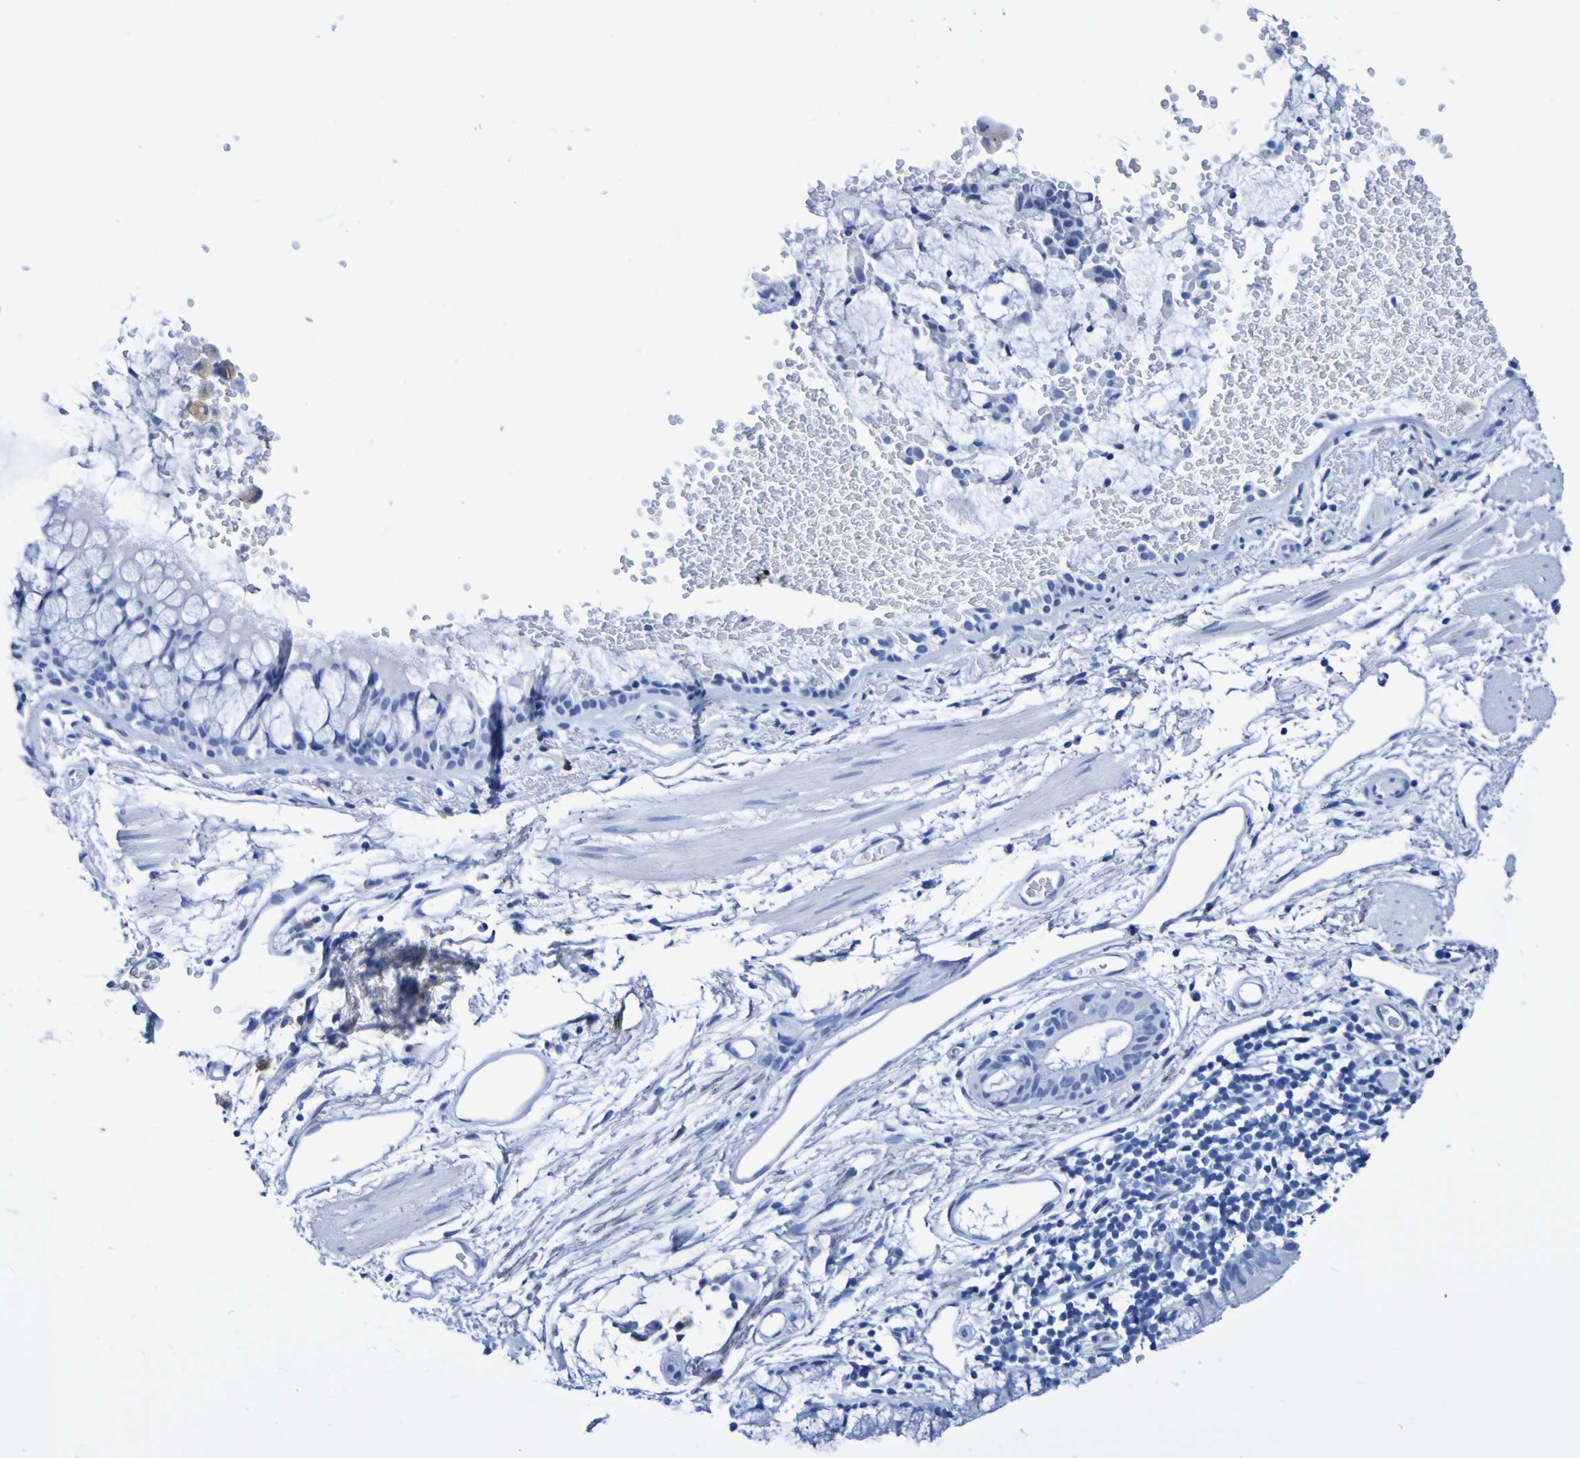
{"staining": {"intensity": "negative", "quantity": "none", "location": "none"}, "tissue": "bronchus", "cell_type": "Respiratory epithelial cells", "image_type": "normal", "snomed": [{"axis": "morphology", "description": "Normal tissue, NOS"}, {"axis": "topography", "description": "Cartilage tissue"}, {"axis": "topography", "description": "Bronchus"}], "caption": "Image shows no protein expression in respiratory epithelial cells of normal bronchus.", "gene": "DPEP1", "patient": {"sex": "female", "age": 53}}